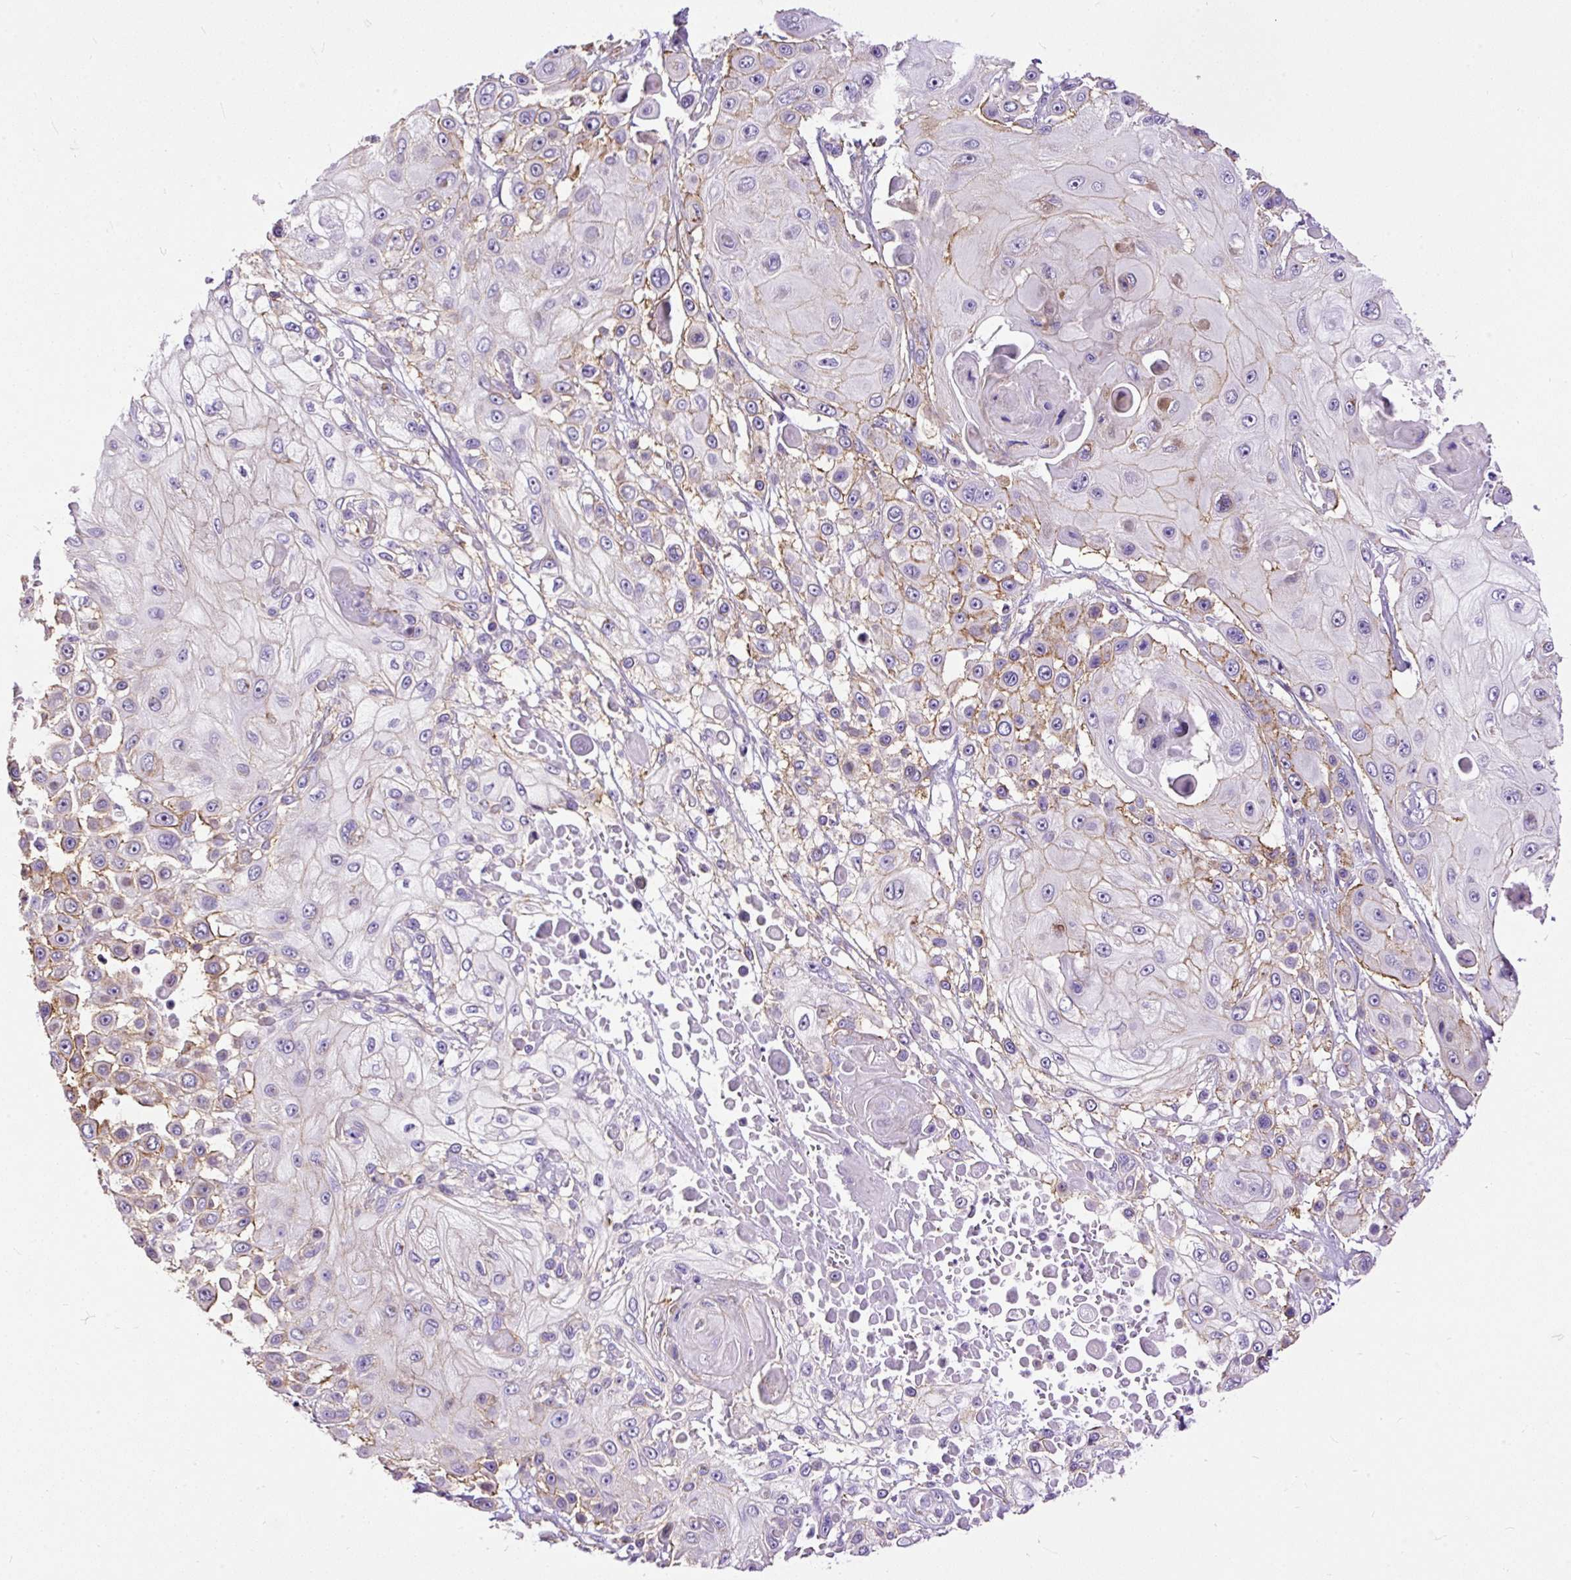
{"staining": {"intensity": "strong", "quantity": "<25%", "location": "cytoplasmic/membranous"}, "tissue": "skin cancer", "cell_type": "Tumor cells", "image_type": "cancer", "snomed": [{"axis": "morphology", "description": "Squamous cell carcinoma, NOS"}, {"axis": "topography", "description": "Skin"}], "caption": "Squamous cell carcinoma (skin) was stained to show a protein in brown. There is medium levels of strong cytoplasmic/membranous staining in about <25% of tumor cells.", "gene": "MAGEB16", "patient": {"sex": "male", "age": 67}}